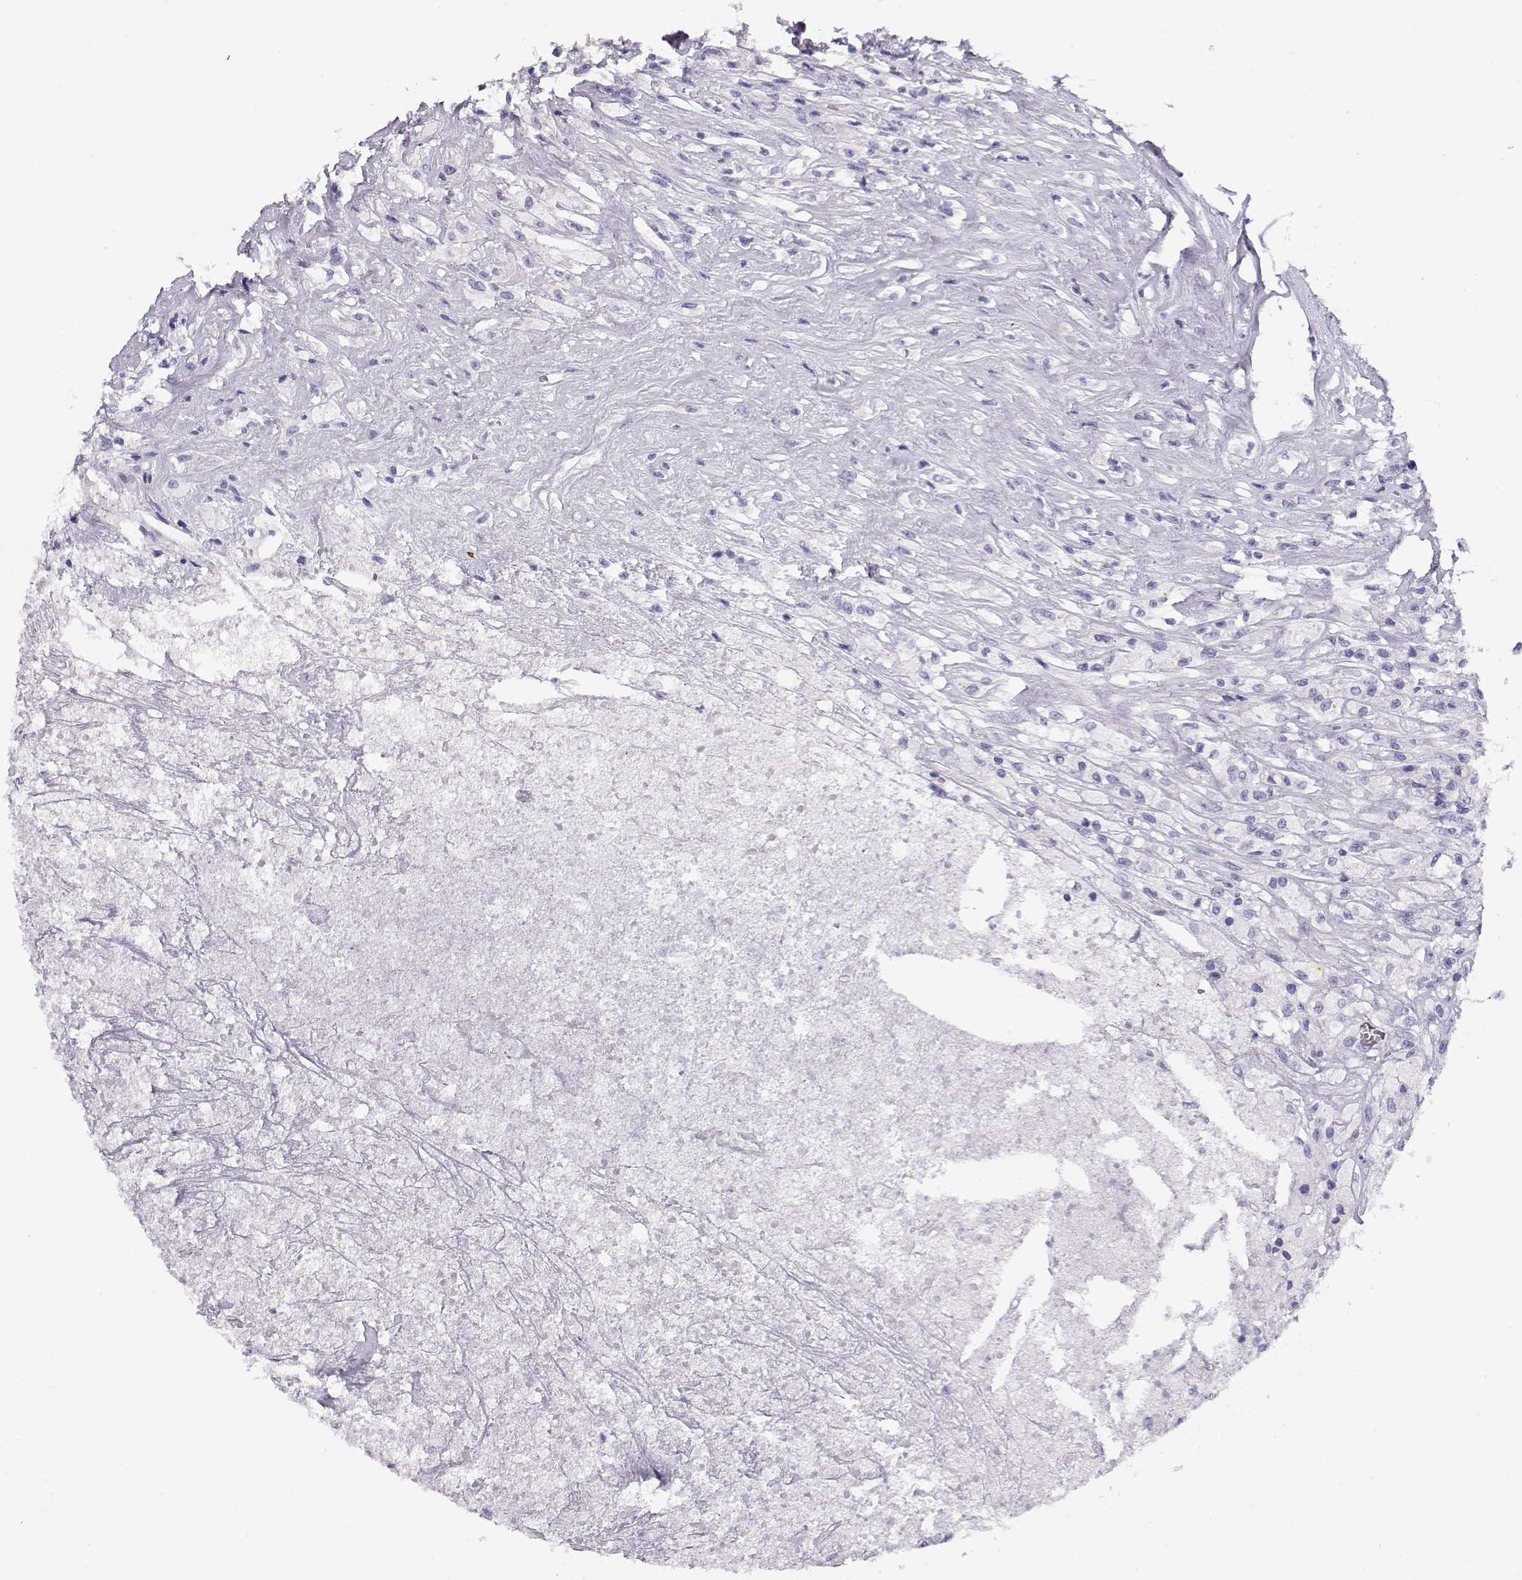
{"staining": {"intensity": "negative", "quantity": "none", "location": "none"}, "tissue": "testis cancer", "cell_type": "Tumor cells", "image_type": "cancer", "snomed": [{"axis": "morphology", "description": "Necrosis, NOS"}, {"axis": "morphology", "description": "Carcinoma, Embryonal, NOS"}, {"axis": "topography", "description": "Testis"}], "caption": "High magnification brightfield microscopy of testis cancer stained with DAB (brown) and counterstained with hematoxylin (blue): tumor cells show no significant positivity.", "gene": "CRX", "patient": {"sex": "male", "age": 19}}